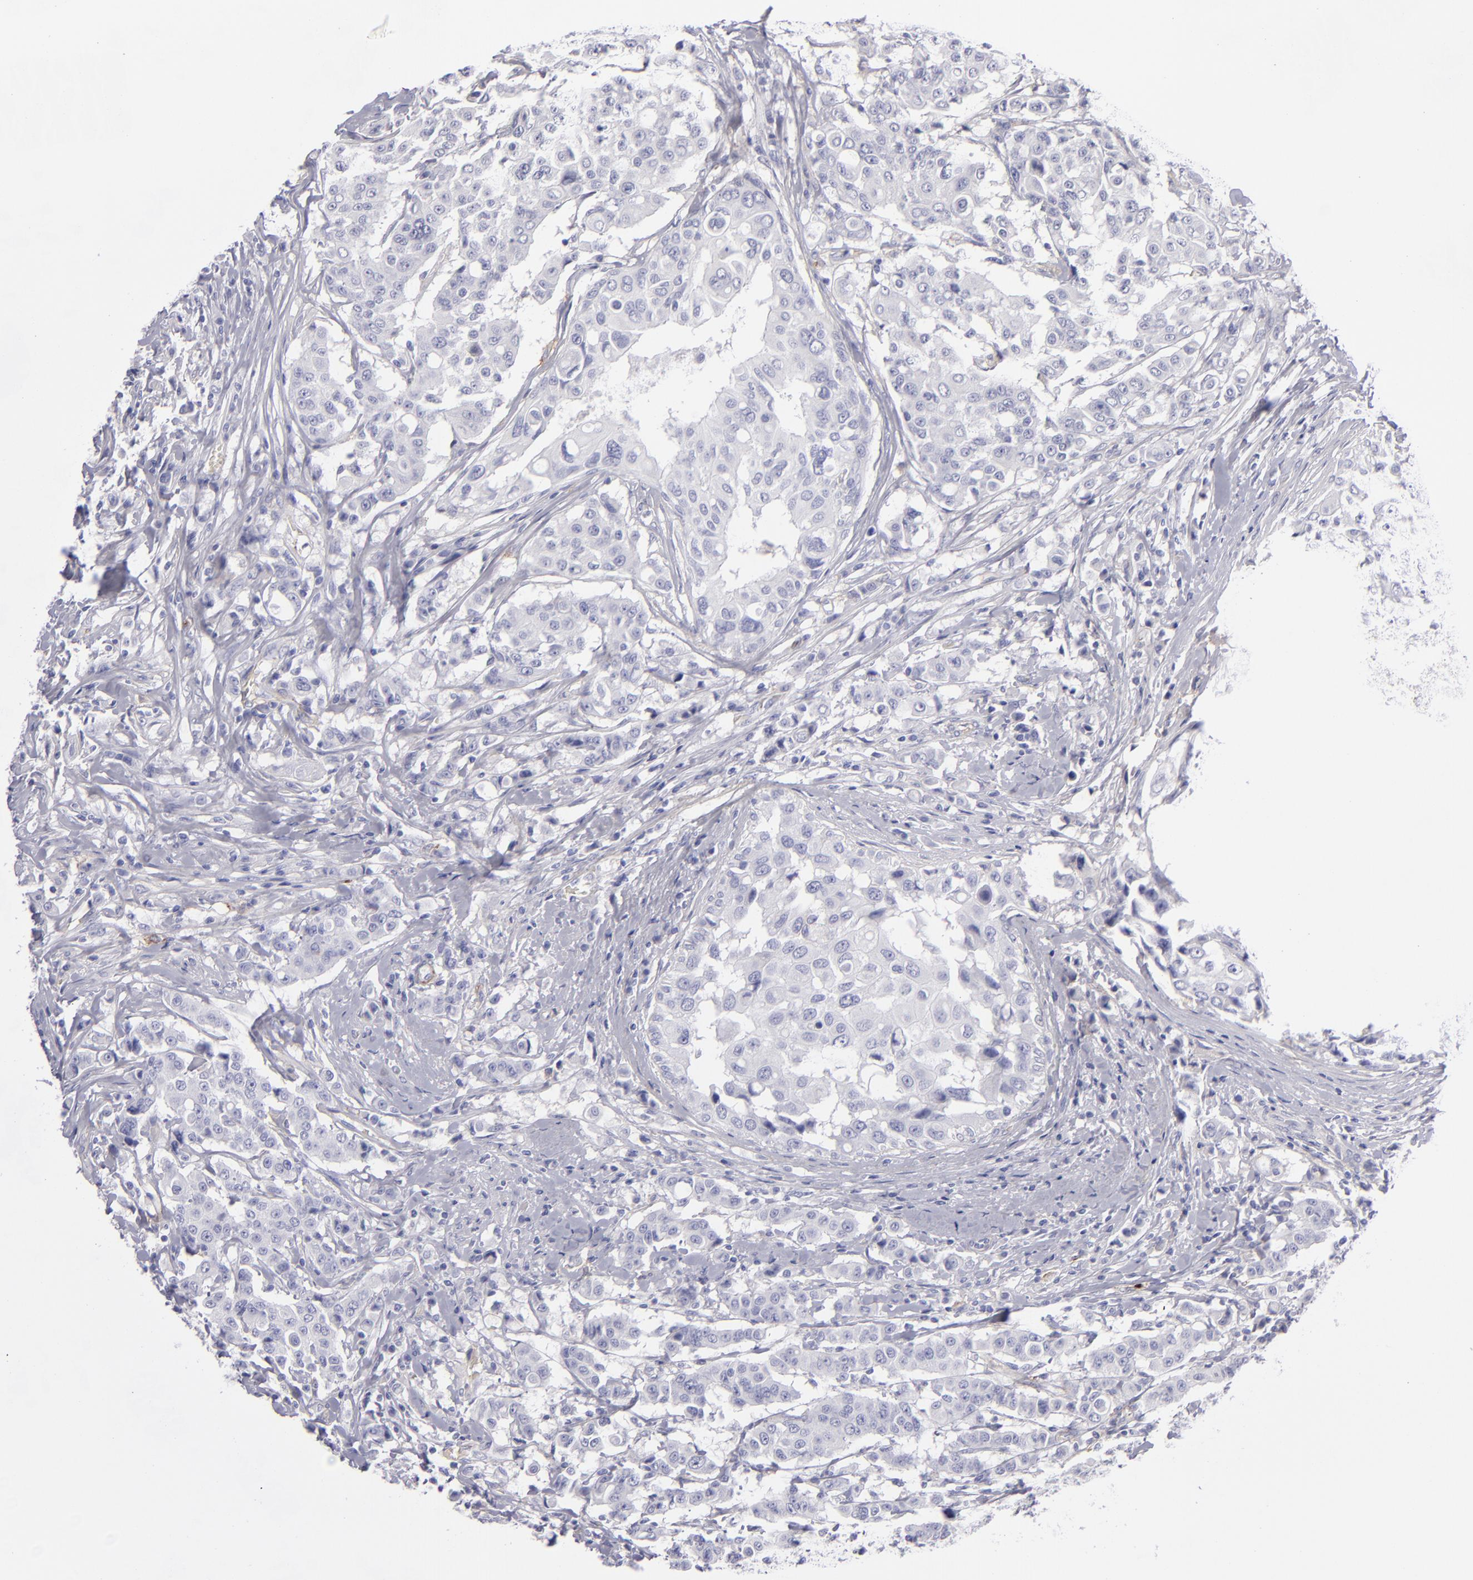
{"staining": {"intensity": "negative", "quantity": "none", "location": "none"}, "tissue": "breast cancer", "cell_type": "Tumor cells", "image_type": "cancer", "snomed": [{"axis": "morphology", "description": "Duct carcinoma"}, {"axis": "topography", "description": "Breast"}], "caption": "Immunohistochemistry of human intraductal carcinoma (breast) exhibits no positivity in tumor cells.", "gene": "ANPEP", "patient": {"sex": "female", "age": 27}}